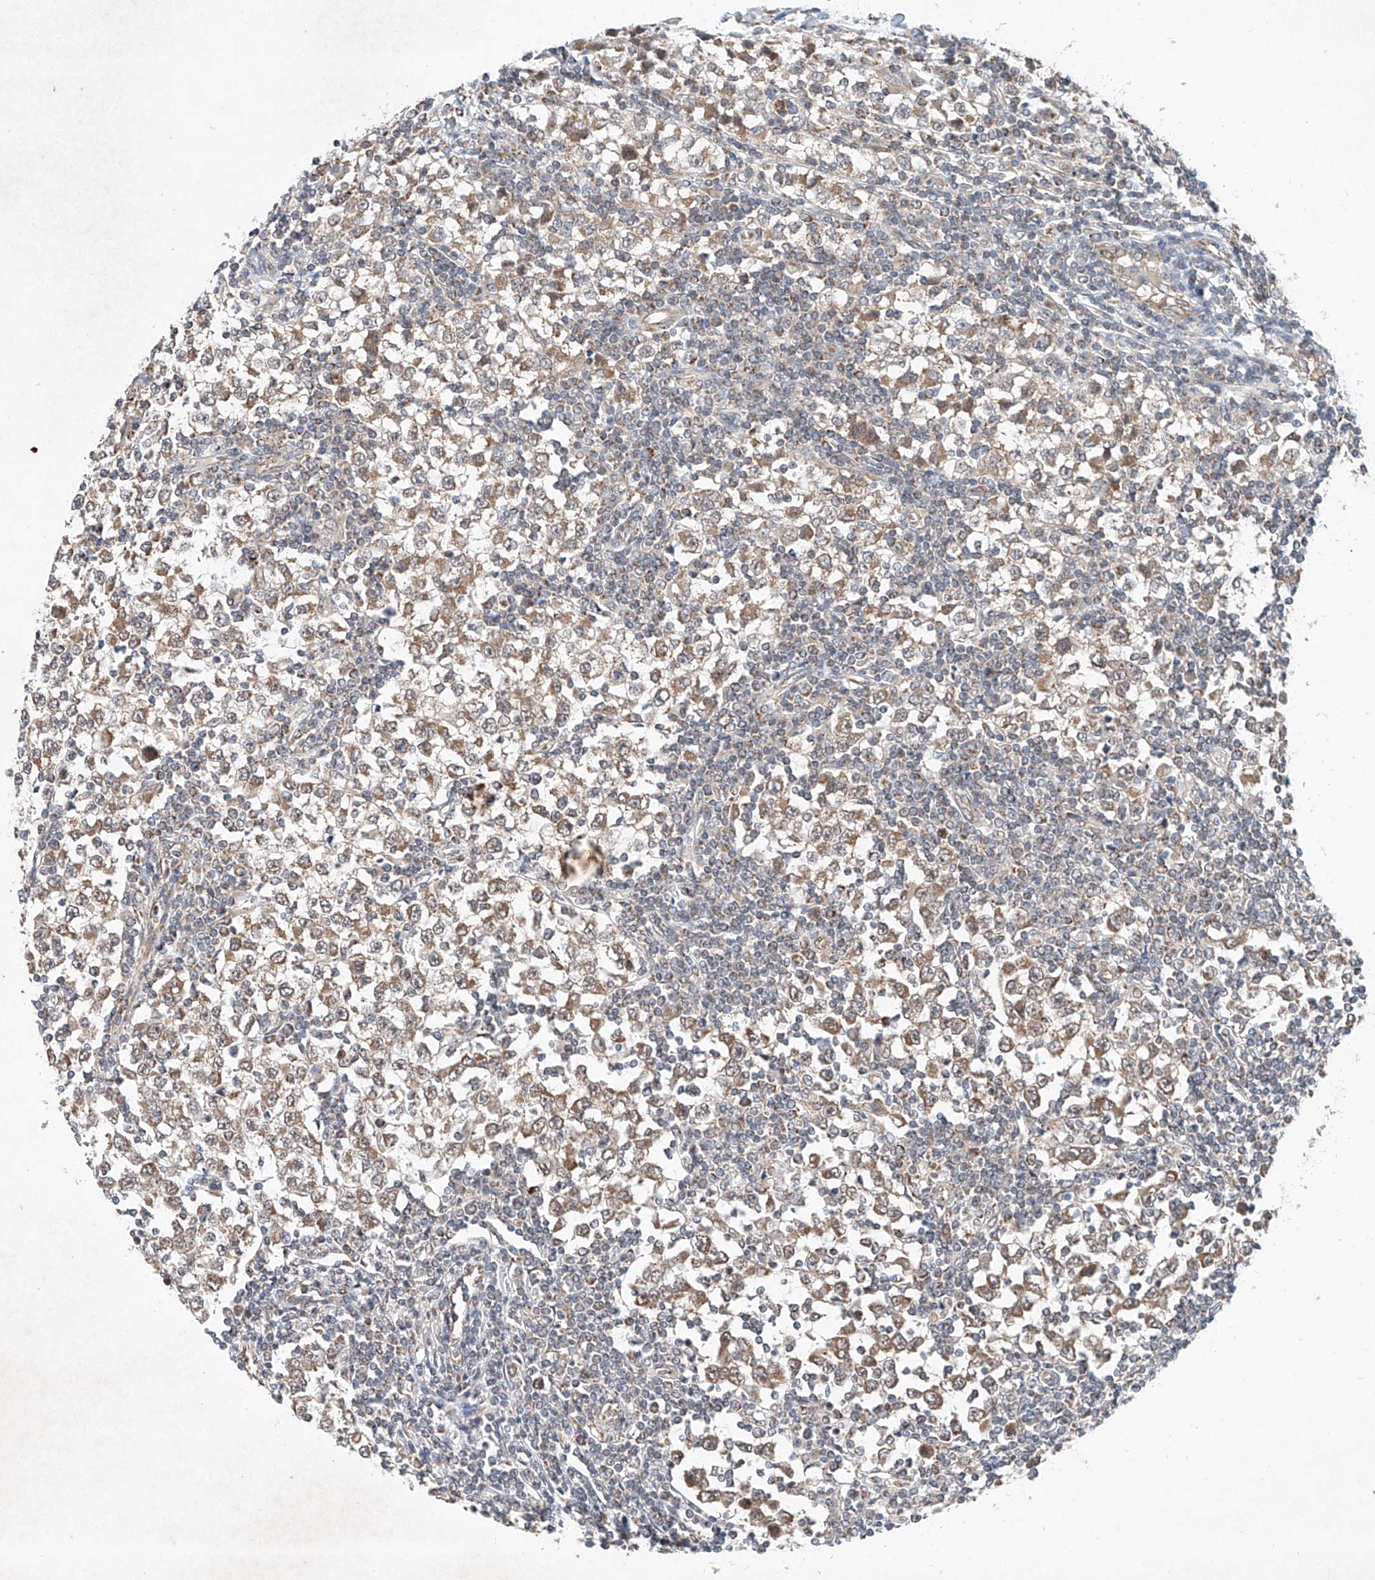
{"staining": {"intensity": "moderate", "quantity": ">75%", "location": "cytoplasmic/membranous"}, "tissue": "testis cancer", "cell_type": "Tumor cells", "image_type": "cancer", "snomed": [{"axis": "morphology", "description": "Seminoma, NOS"}, {"axis": "topography", "description": "Testis"}], "caption": "A brown stain shows moderate cytoplasmic/membranous staining of a protein in human testis seminoma tumor cells.", "gene": "FASTK", "patient": {"sex": "male", "age": 65}}